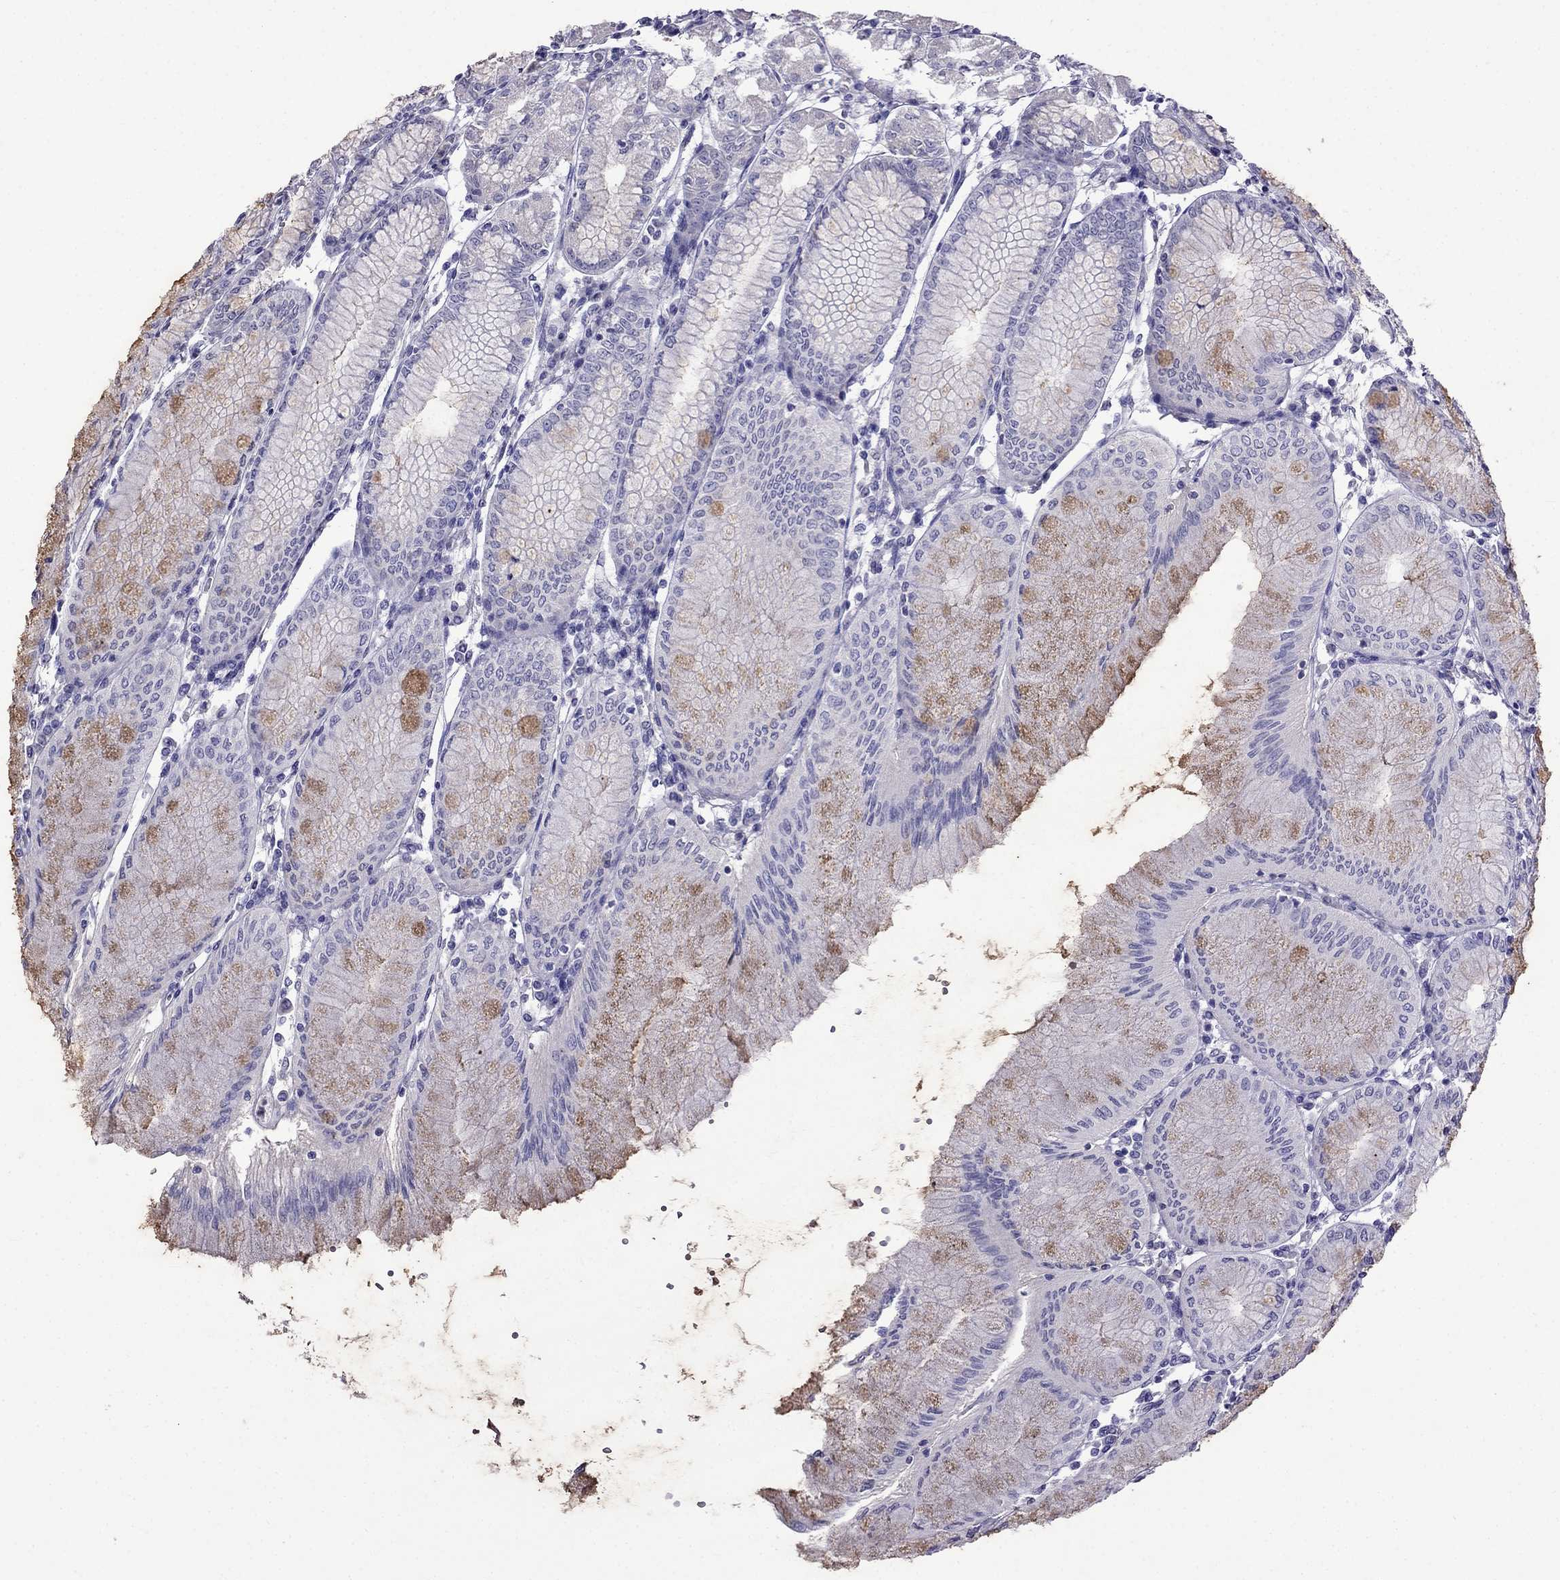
{"staining": {"intensity": "negative", "quantity": "none", "location": "none"}, "tissue": "stomach", "cell_type": "Glandular cells", "image_type": "normal", "snomed": [{"axis": "morphology", "description": "Normal tissue, NOS"}, {"axis": "topography", "description": "Skeletal muscle"}, {"axis": "topography", "description": "Stomach"}], "caption": "The photomicrograph exhibits no significant positivity in glandular cells of stomach. The staining is performed using DAB brown chromogen with nuclei counter-stained in using hematoxylin.", "gene": "CDHR4", "patient": {"sex": "female", "age": 57}}